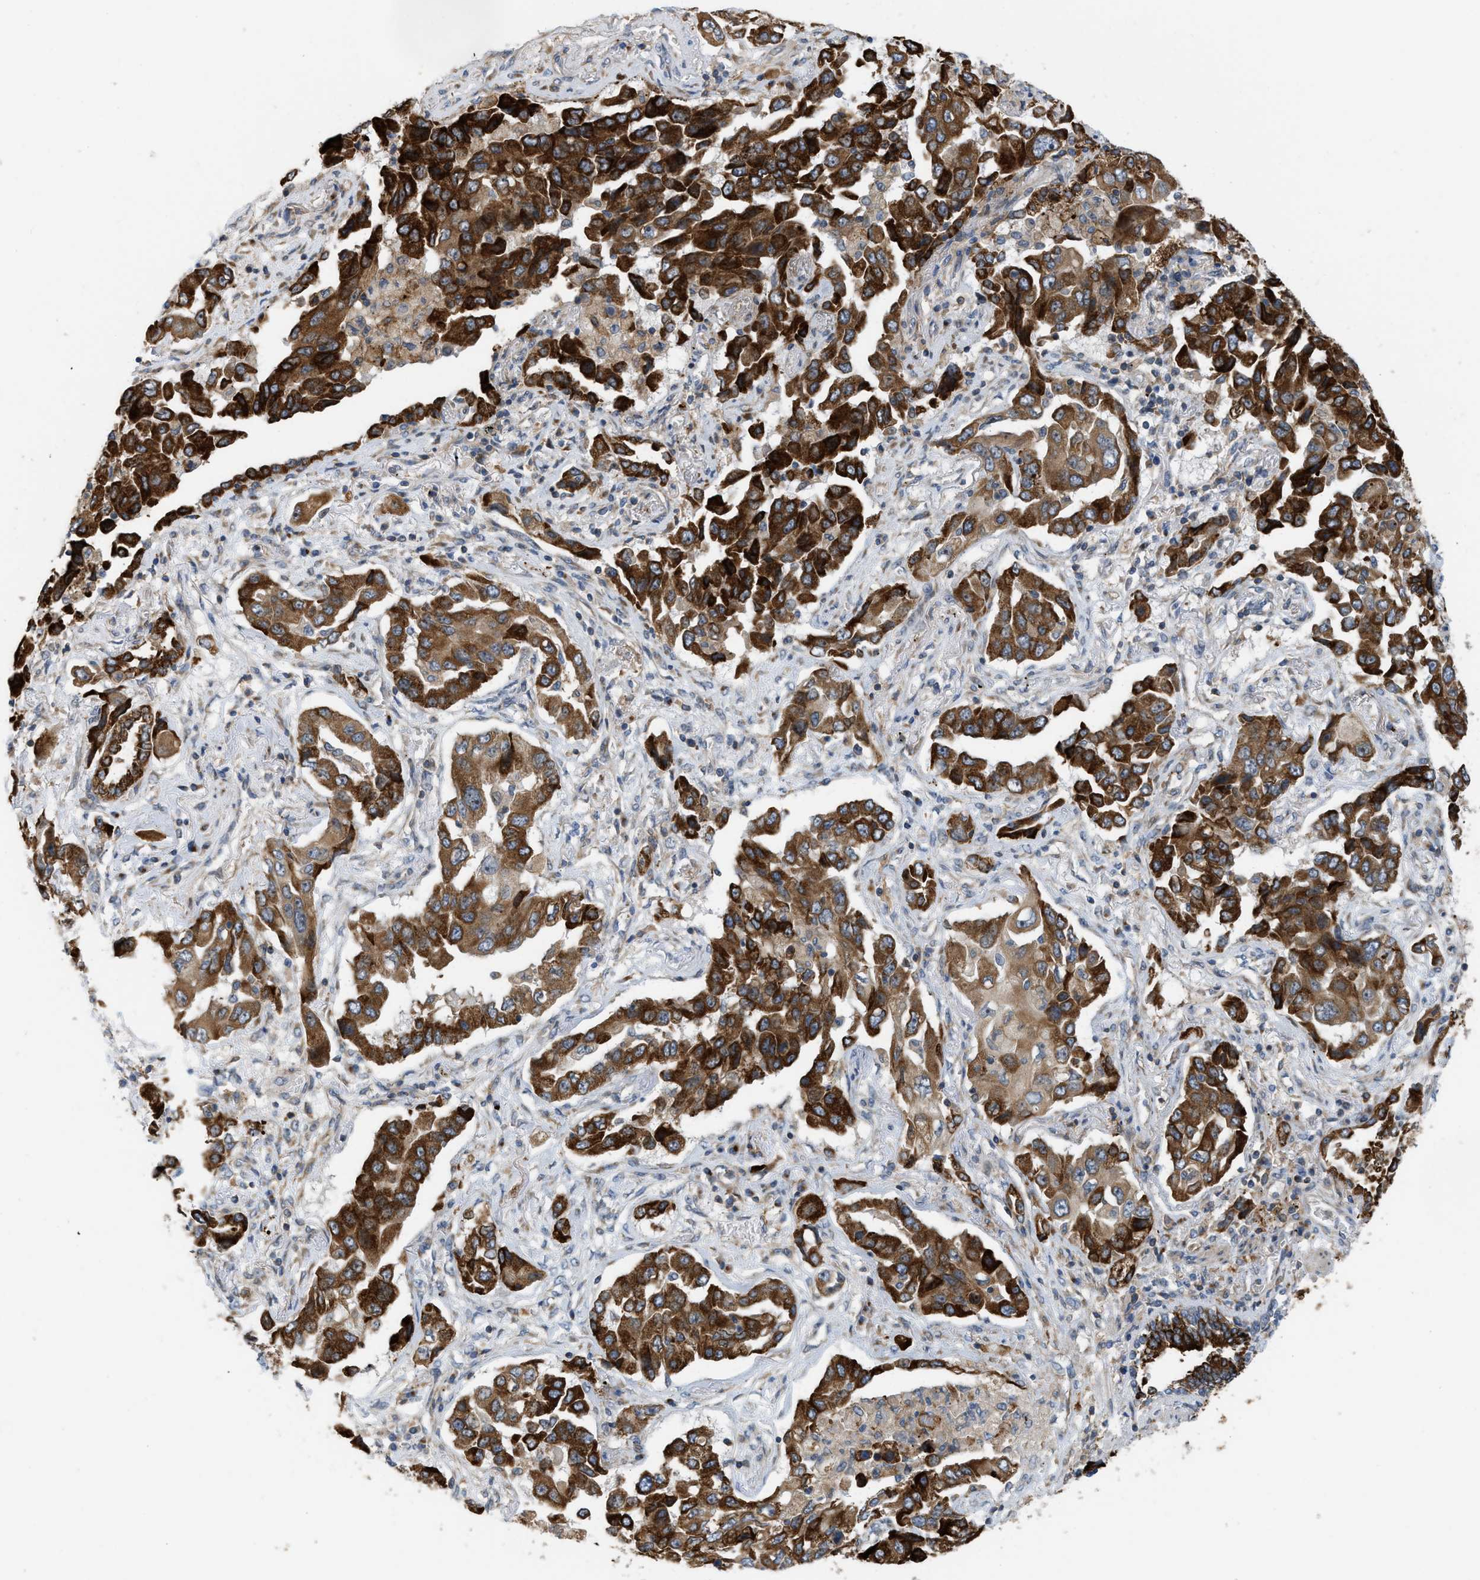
{"staining": {"intensity": "strong", "quantity": ">75%", "location": "cytoplasmic/membranous"}, "tissue": "lung cancer", "cell_type": "Tumor cells", "image_type": "cancer", "snomed": [{"axis": "morphology", "description": "Adenocarcinoma, NOS"}, {"axis": "topography", "description": "Lung"}], "caption": "Immunohistochemistry (IHC) histopathology image of neoplastic tissue: human lung cancer (adenocarcinoma) stained using immunohistochemistry (IHC) shows high levels of strong protein expression localized specifically in the cytoplasmic/membranous of tumor cells, appearing as a cytoplasmic/membranous brown color.", "gene": "DIPK1A", "patient": {"sex": "female", "age": 65}}